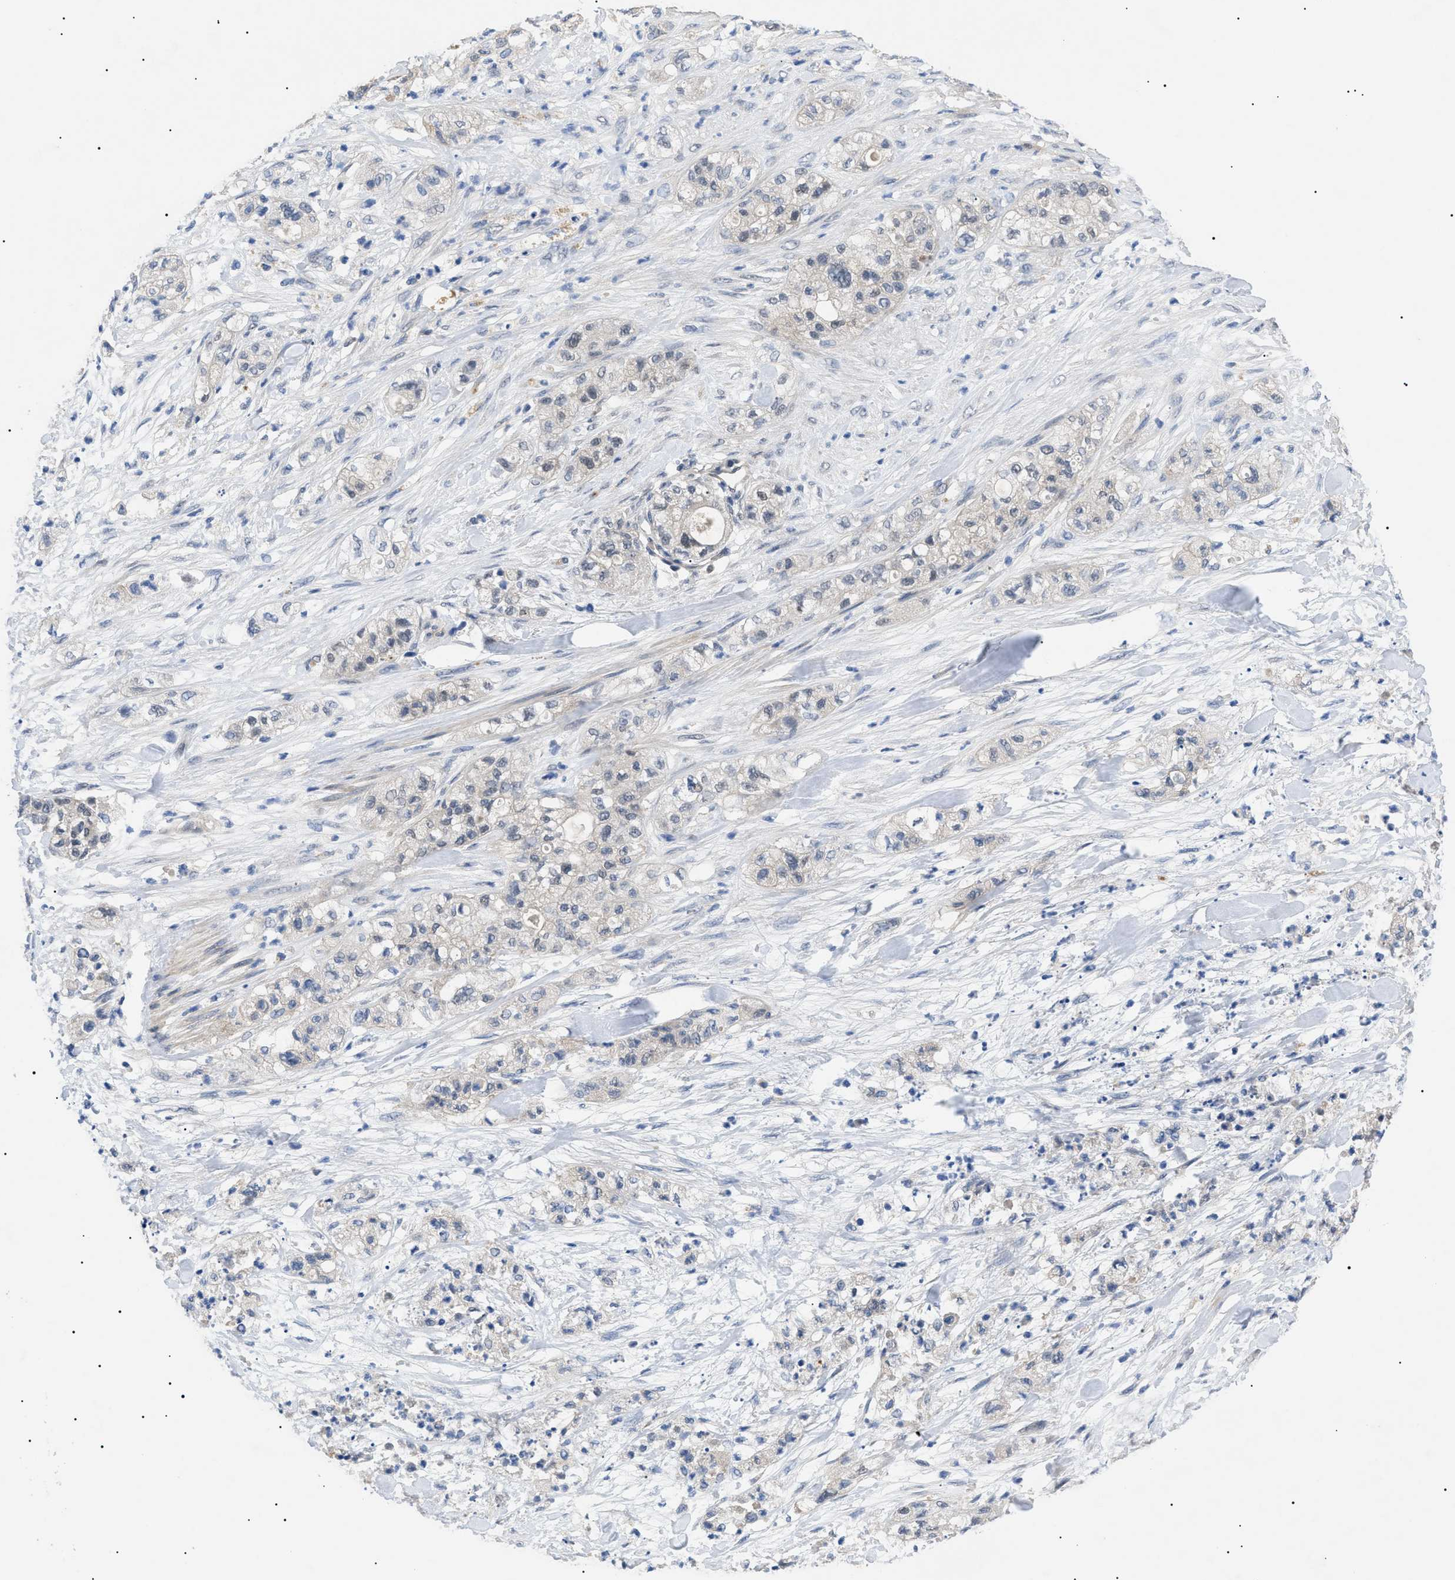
{"staining": {"intensity": "weak", "quantity": "25%-75%", "location": "cytoplasmic/membranous"}, "tissue": "pancreatic cancer", "cell_type": "Tumor cells", "image_type": "cancer", "snomed": [{"axis": "morphology", "description": "Adenocarcinoma, NOS"}, {"axis": "topography", "description": "Pancreas"}], "caption": "DAB (3,3'-diaminobenzidine) immunohistochemical staining of human pancreatic adenocarcinoma reveals weak cytoplasmic/membranous protein expression in about 25%-75% of tumor cells.", "gene": "CRCP", "patient": {"sex": "female", "age": 78}}